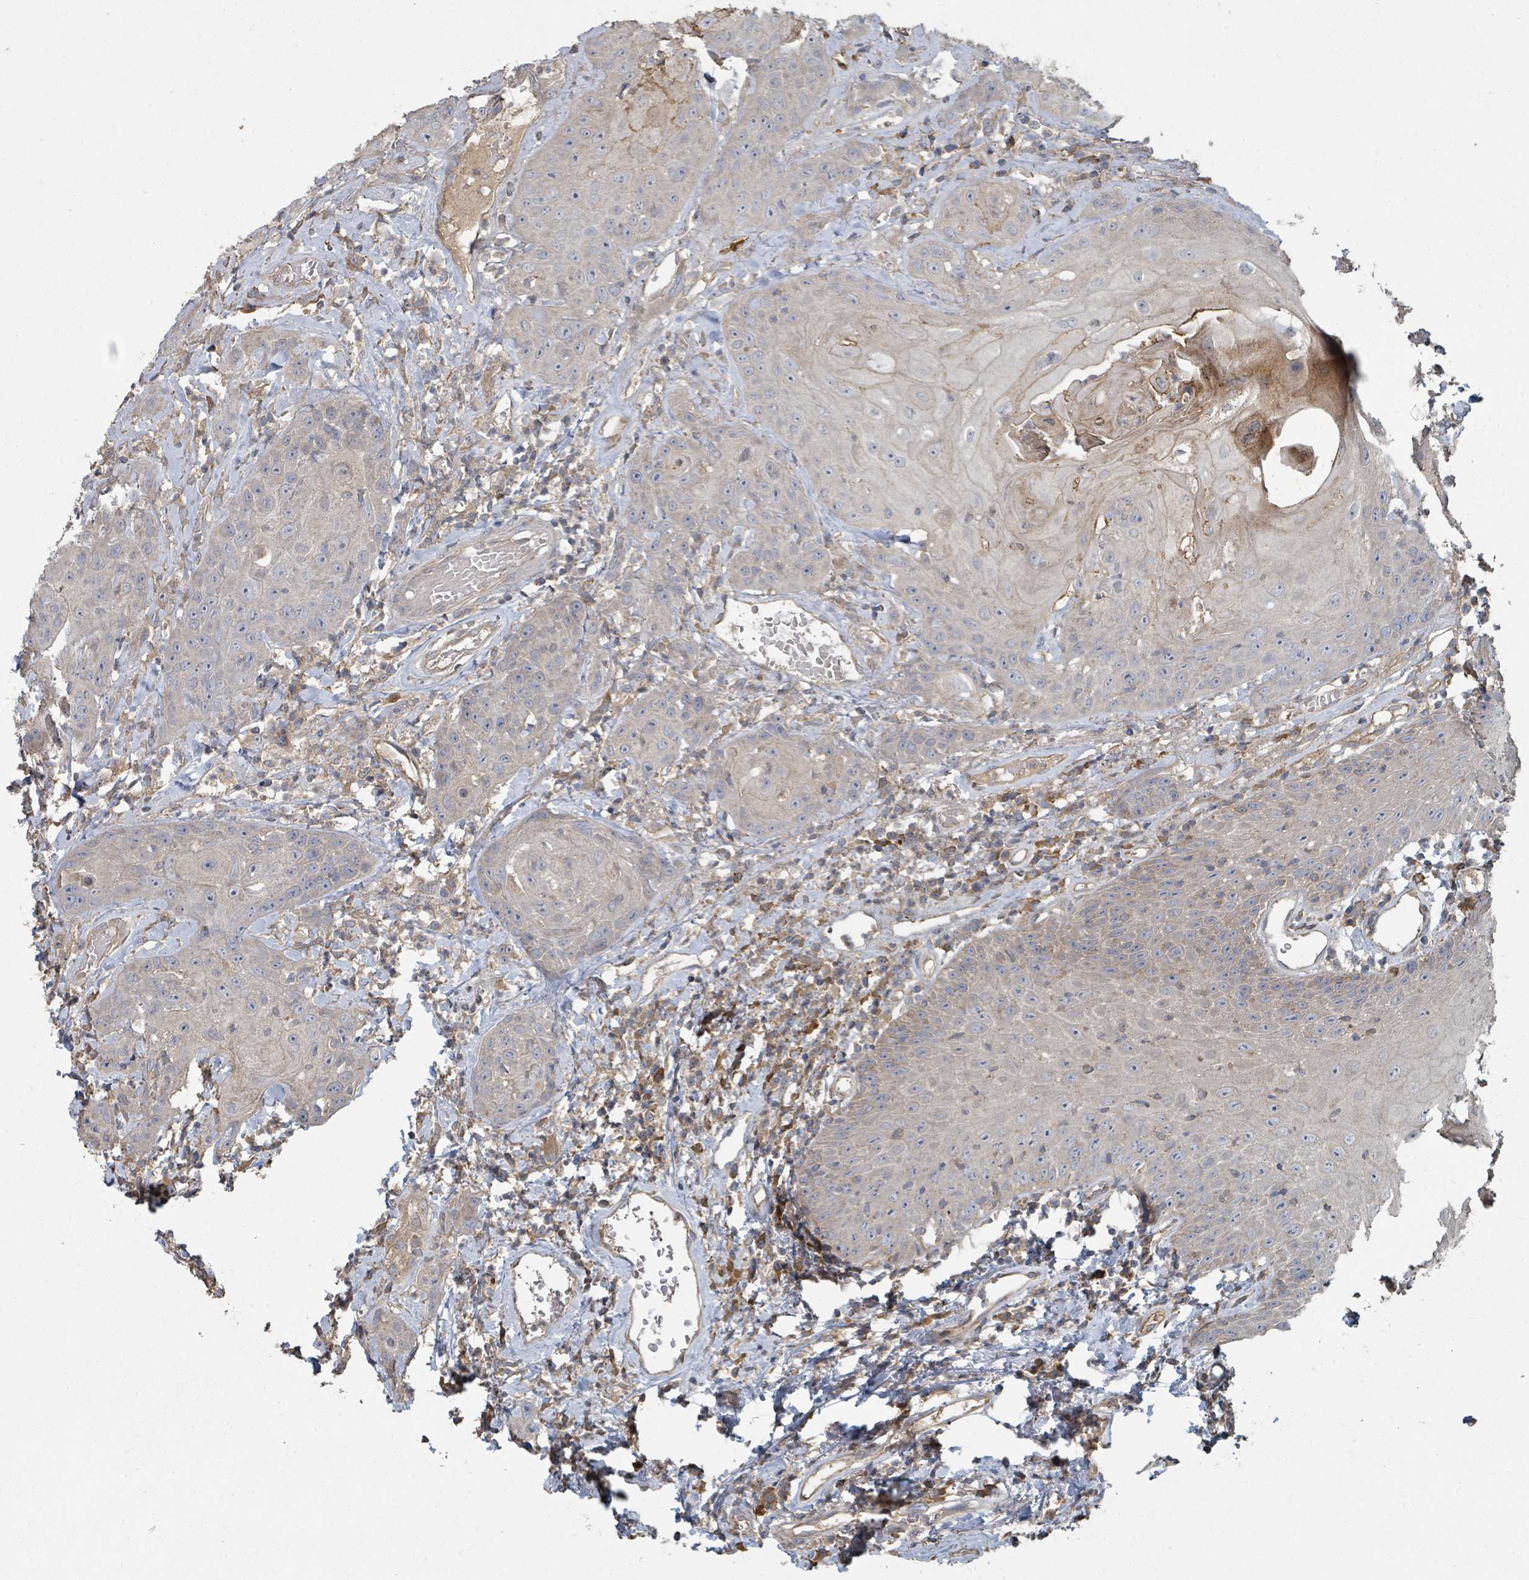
{"staining": {"intensity": "negative", "quantity": "none", "location": "none"}, "tissue": "head and neck cancer", "cell_type": "Tumor cells", "image_type": "cancer", "snomed": [{"axis": "morphology", "description": "Squamous cell carcinoma, NOS"}, {"axis": "topography", "description": "Head-Neck"}], "caption": "A photomicrograph of squamous cell carcinoma (head and neck) stained for a protein demonstrates no brown staining in tumor cells.", "gene": "WDFY1", "patient": {"sex": "female", "age": 59}}